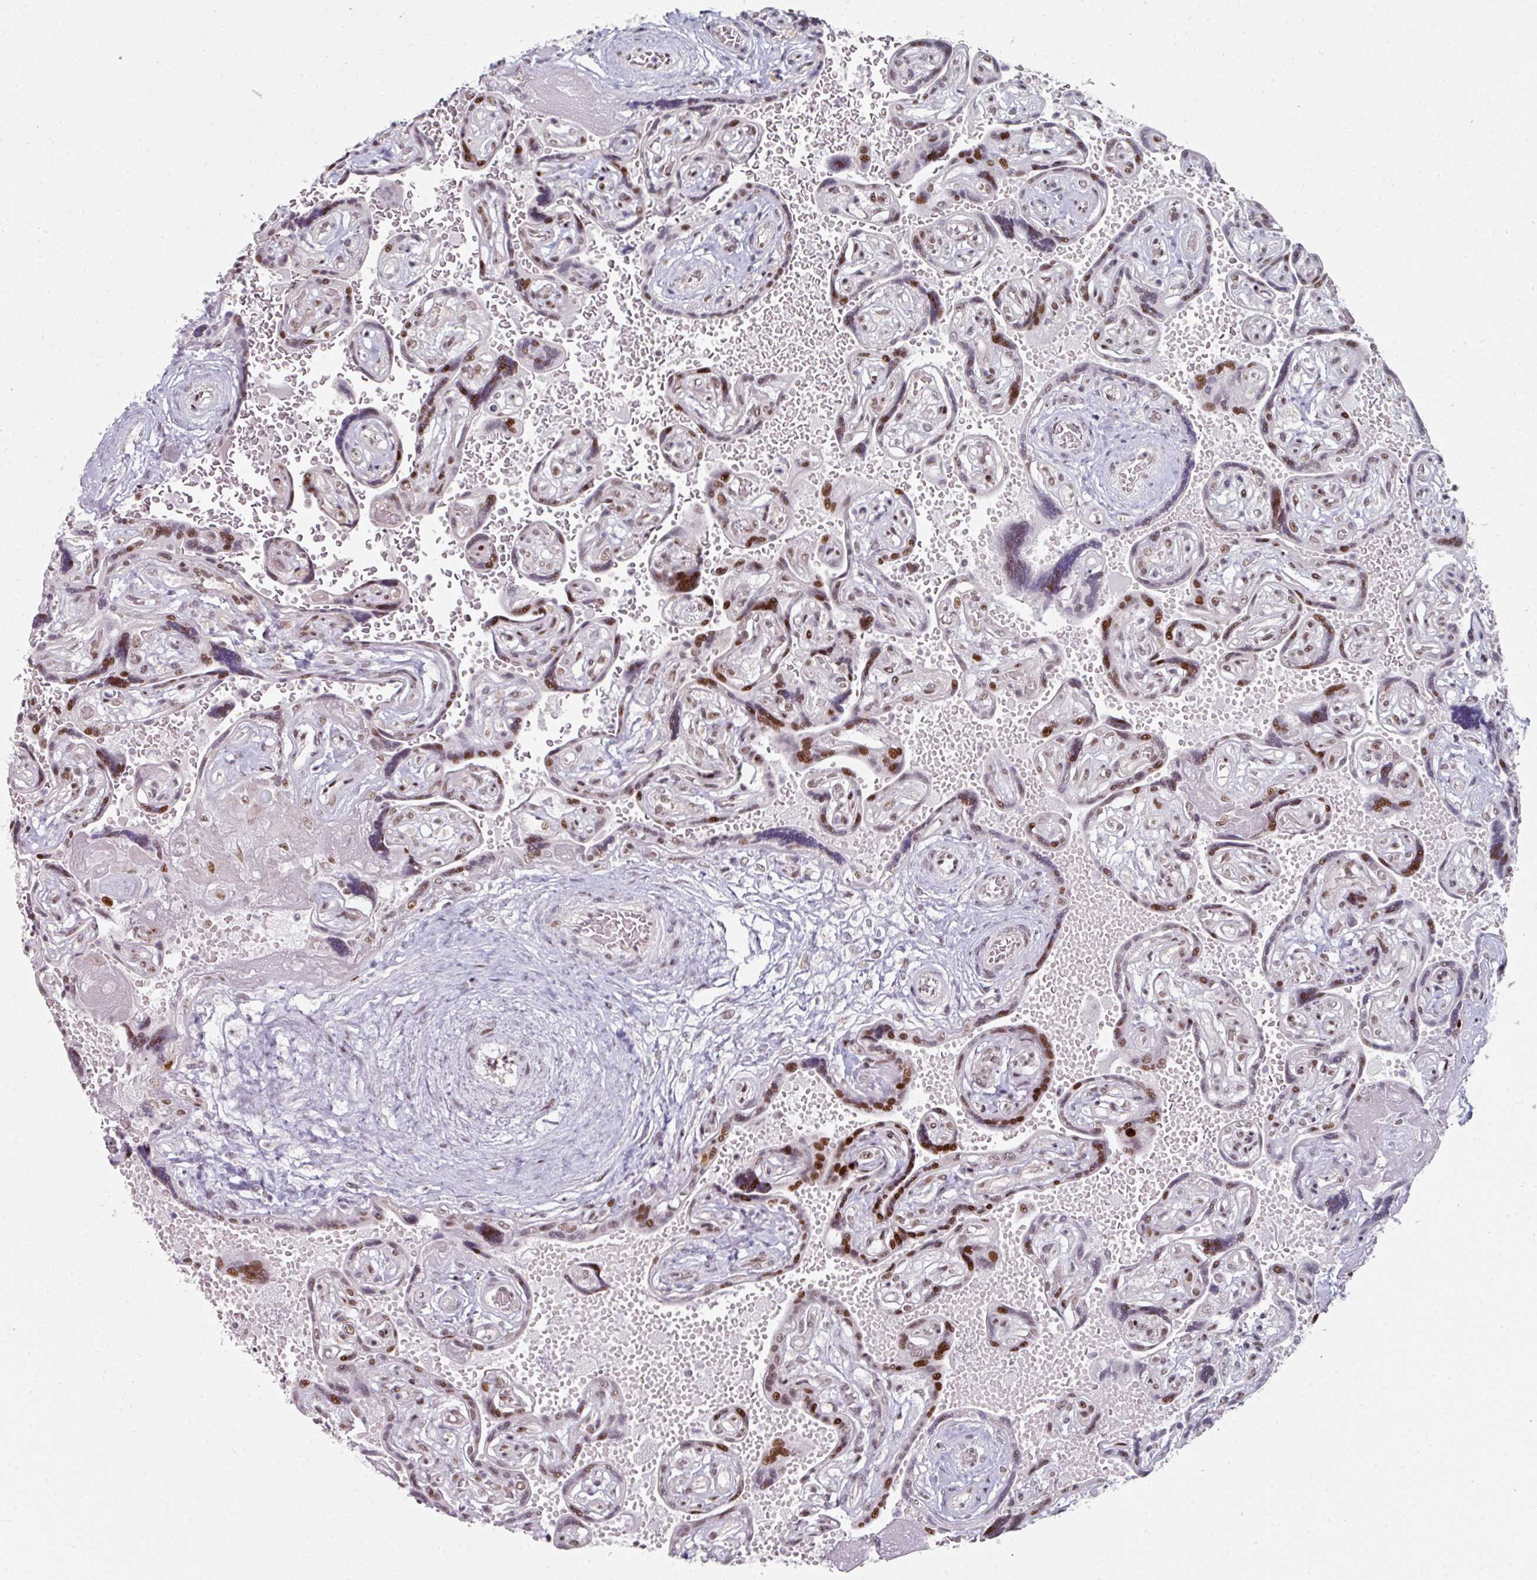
{"staining": {"intensity": "strong", "quantity": "25%-75%", "location": "nuclear"}, "tissue": "placenta", "cell_type": "Trophoblastic cells", "image_type": "normal", "snomed": [{"axis": "morphology", "description": "Normal tissue, NOS"}, {"axis": "topography", "description": "Placenta"}], "caption": "Protein staining shows strong nuclear staining in approximately 25%-75% of trophoblastic cells in unremarkable placenta.", "gene": "SF3B5", "patient": {"sex": "female", "age": 32}}